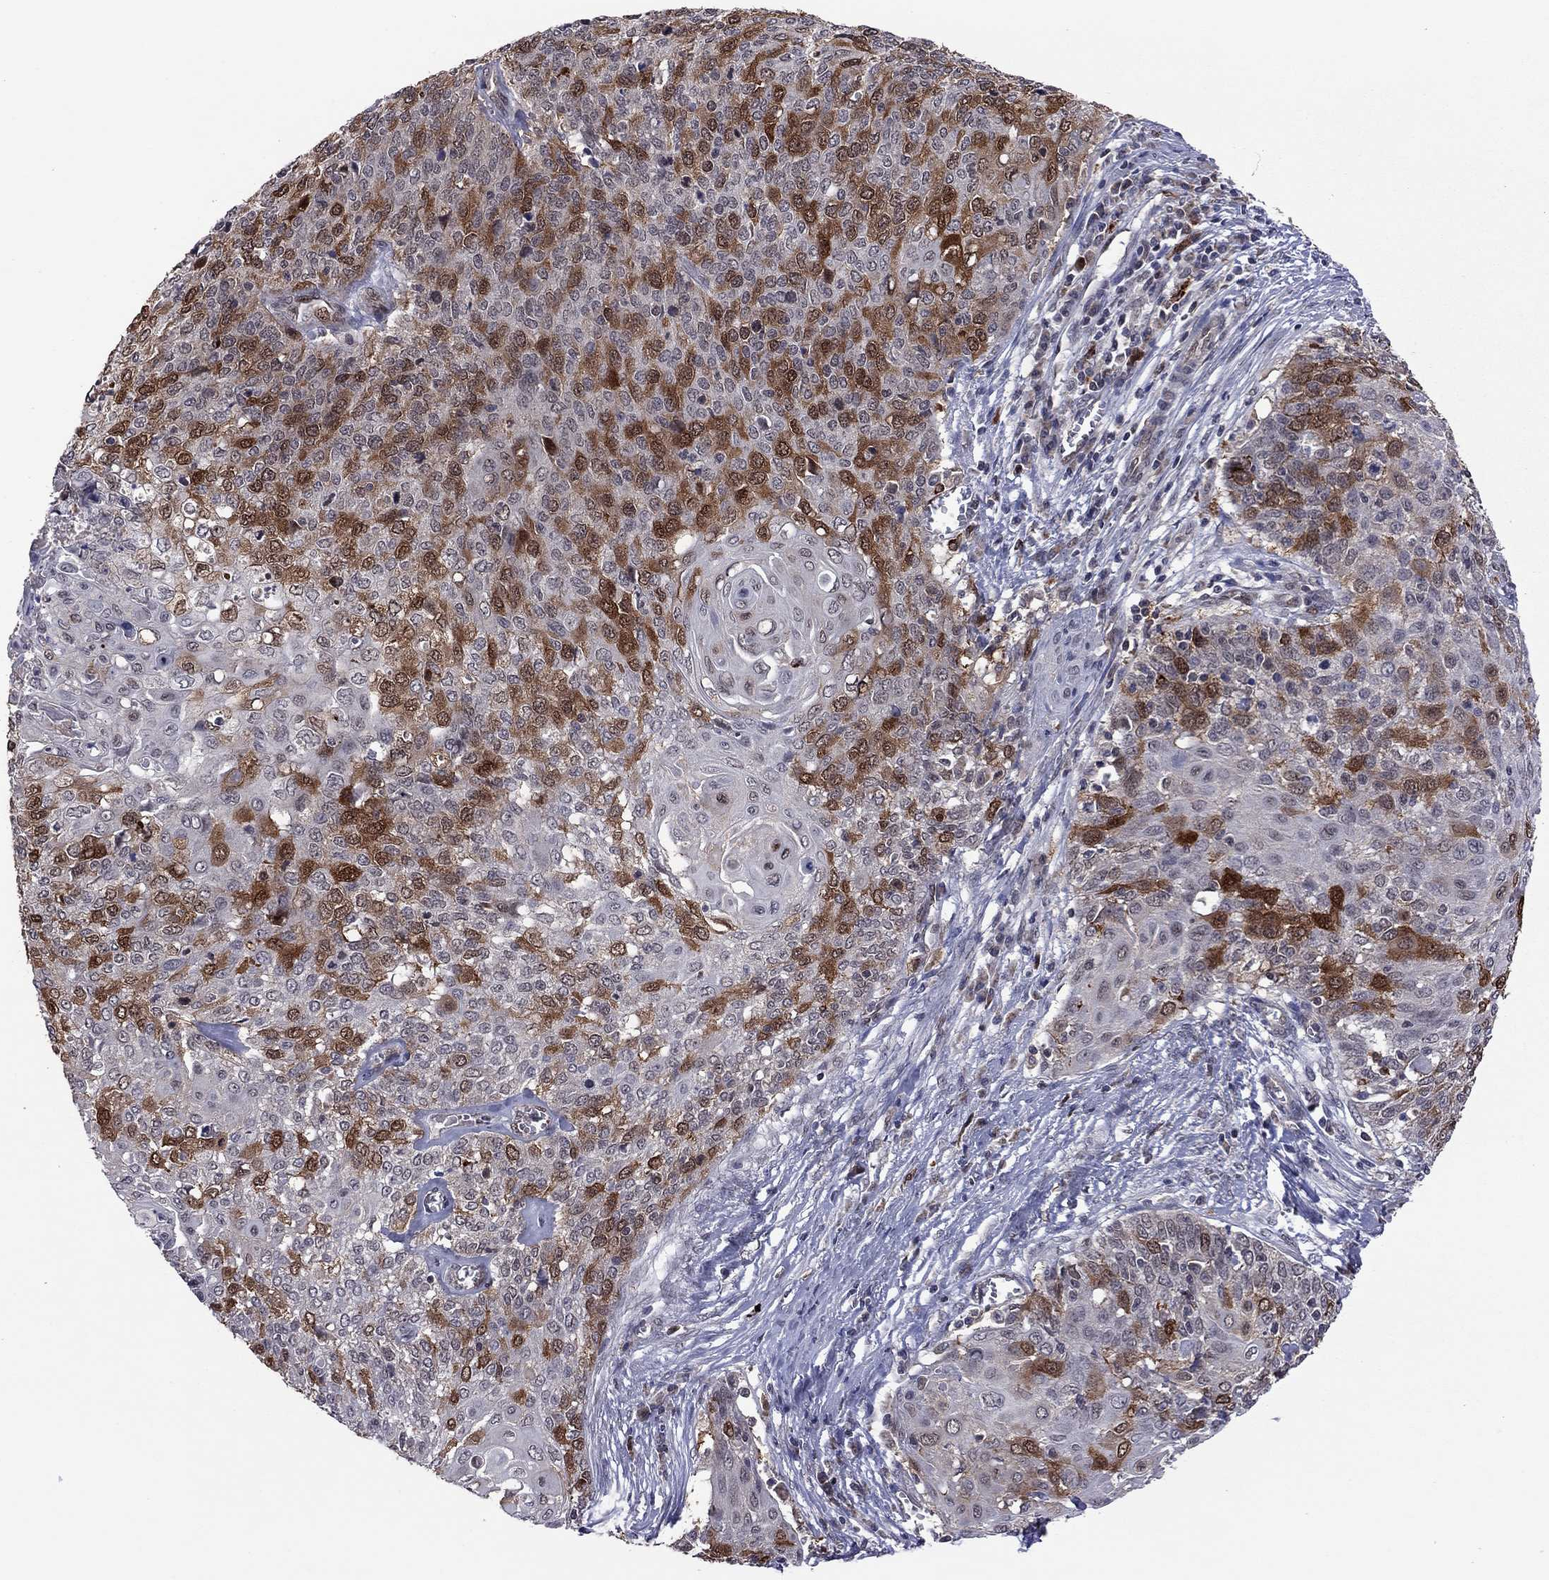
{"staining": {"intensity": "strong", "quantity": "25%-75%", "location": "cytoplasmic/membranous"}, "tissue": "cervical cancer", "cell_type": "Tumor cells", "image_type": "cancer", "snomed": [{"axis": "morphology", "description": "Squamous cell carcinoma, NOS"}, {"axis": "topography", "description": "Cervix"}], "caption": "High-power microscopy captured an immunohistochemistry micrograph of cervical cancer, revealing strong cytoplasmic/membranous expression in approximately 25%-75% of tumor cells. The protein is shown in brown color, while the nuclei are stained blue.", "gene": "GPAA1", "patient": {"sex": "female", "age": 39}}